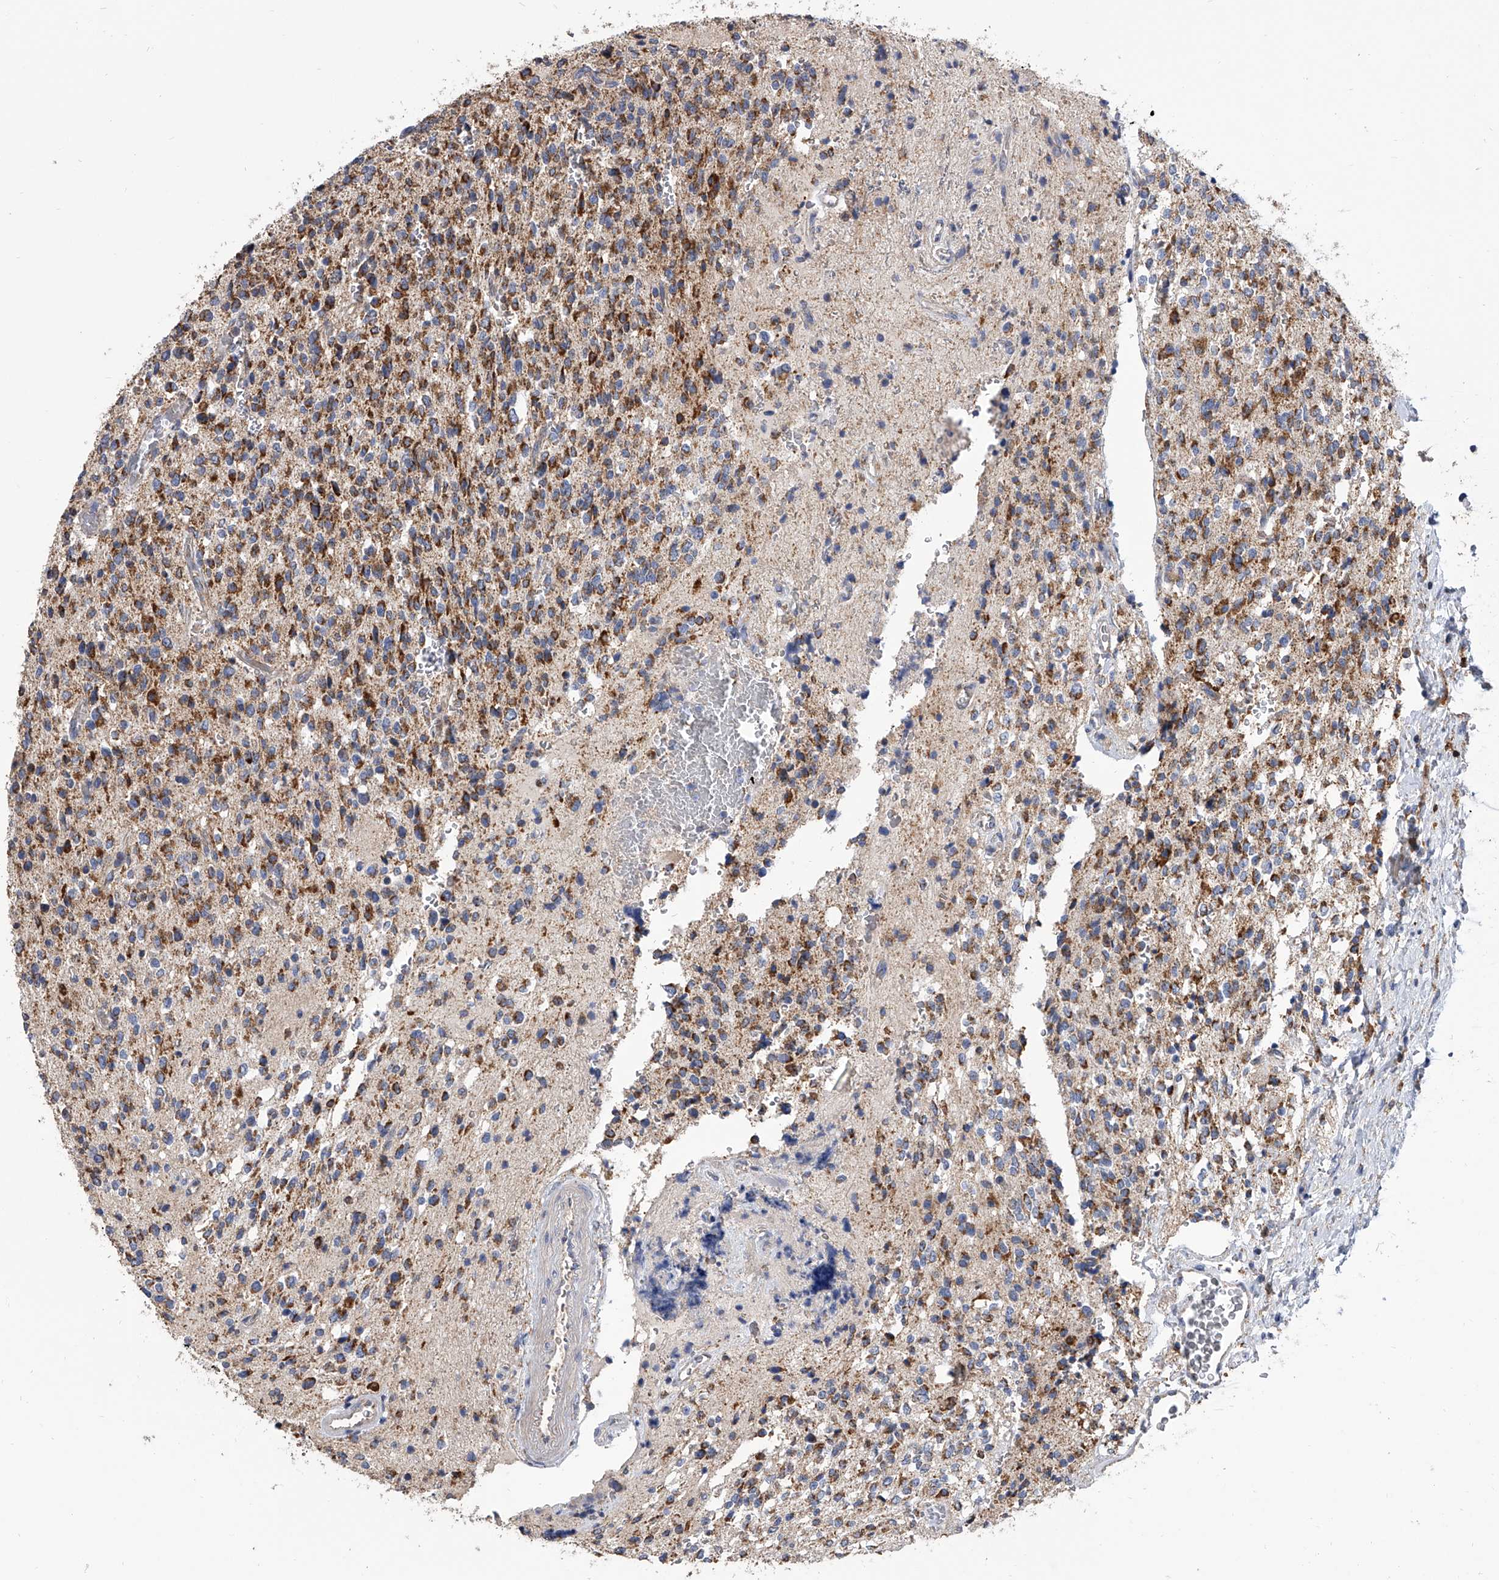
{"staining": {"intensity": "moderate", "quantity": ">75%", "location": "cytoplasmic/membranous"}, "tissue": "glioma", "cell_type": "Tumor cells", "image_type": "cancer", "snomed": [{"axis": "morphology", "description": "Glioma, malignant, High grade"}, {"axis": "topography", "description": "Brain"}], "caption": "The histopathology image reveals immunohistochemical staining of glioma. There is moderate cytoplasmic/membranous expression is appreciated in approximately >75% of tumor cells. (IHC, brightfield microscopy, high magnification).", "gene": "MRPL28", "patient": {"sex": "male", "age": 34}}